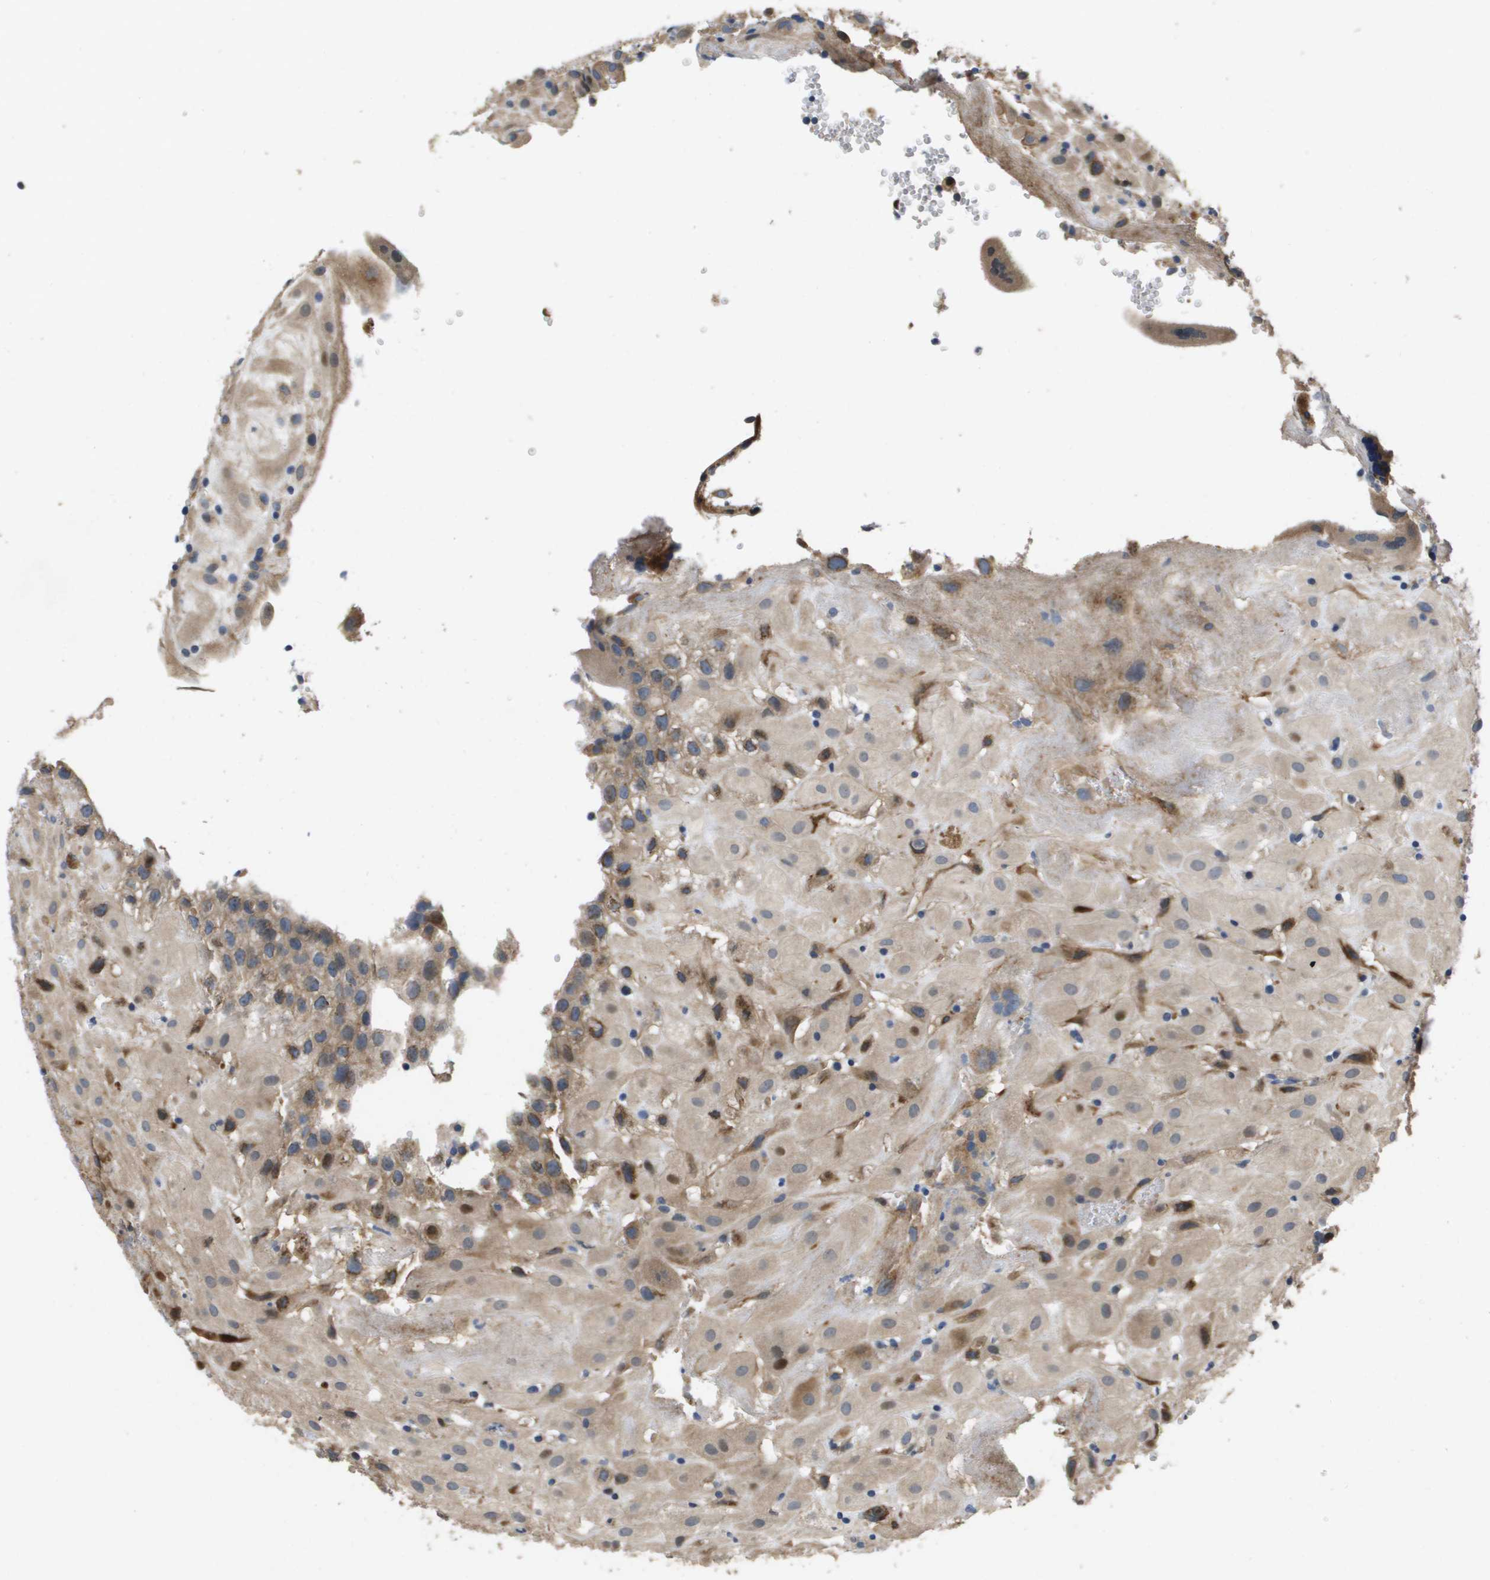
{"staining": {"intensity": "weak", "quantity": ">75%", "location": "cytoplasmic/membranous"}, "tissue": "placenta", "cell_type": "Decidual cells", "image_type": "normal", "snomed": [{"axis": "morphology", "description": "Normal tissue, NOS"}, {"axis": "topography", "description": "Placenta"}], "caption": "Immunohistochemistry (DAB) staining of normal placenta shows weak cytoplasmic/membranous protein positivity in about >75% of decidual cells.", "gene": "ENTPD2", "patient": {"sex": "female", "age": 18}}